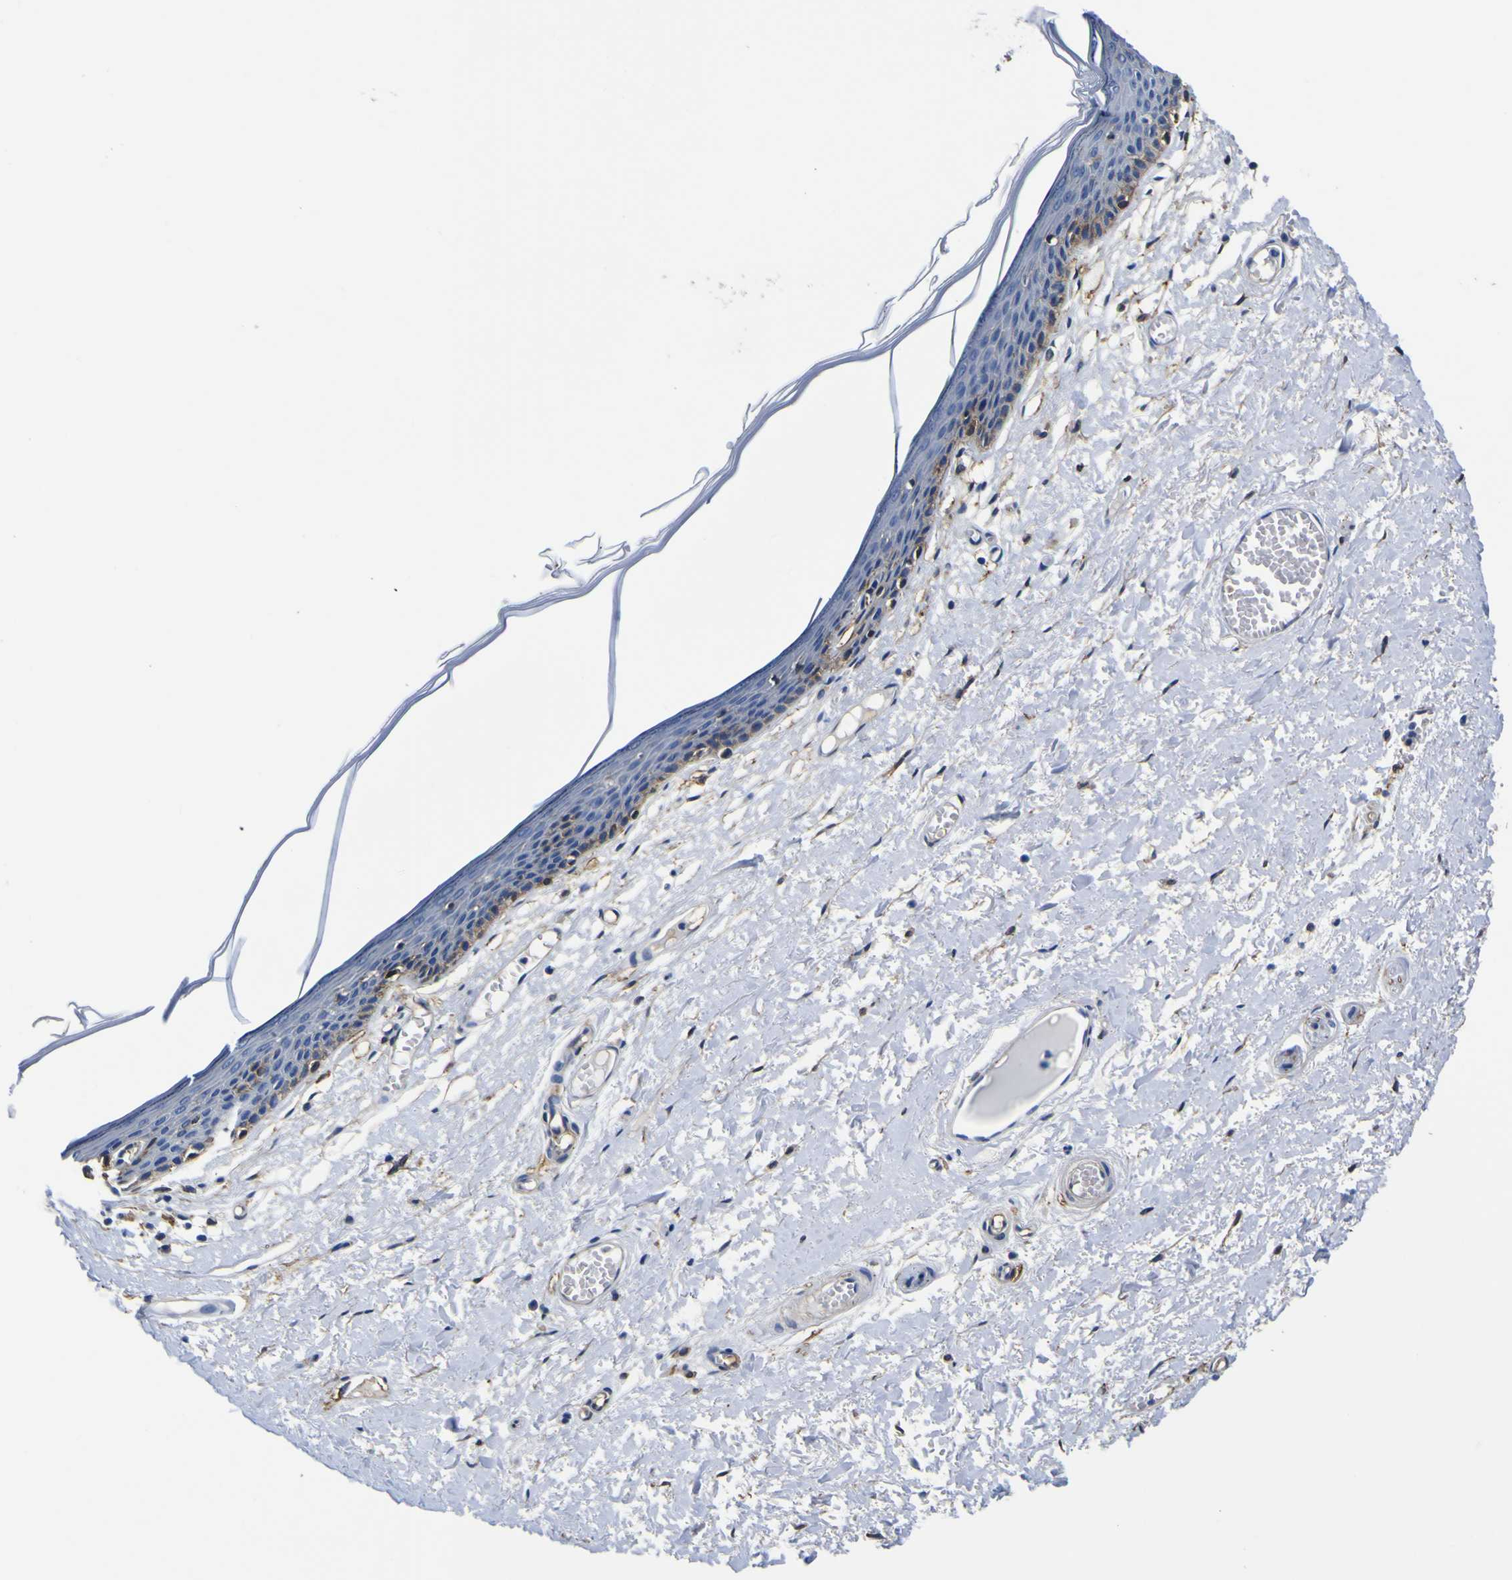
{"staining": {"intensity": "negative", "quantity": "none", "location": "none"}, "tissue": "skin", "cell_type": "Epidermal cells", "image_type": "normal", "snomed": [{"axis": "morphology", "description": "Normal tissue, NOS"}, {"axis": "topography", "description": "Vulva"}], "caption": "DAB immunohistochemical staining of benign skin demonstrates no significant staining in epidermal cells. (Stains: DAB IHC with hematoxylin counter stain, Microscopy: brightfield microscopy at high magnification).", "gene": "PXDN", "patient": {"sex": "female", "age": 54}}